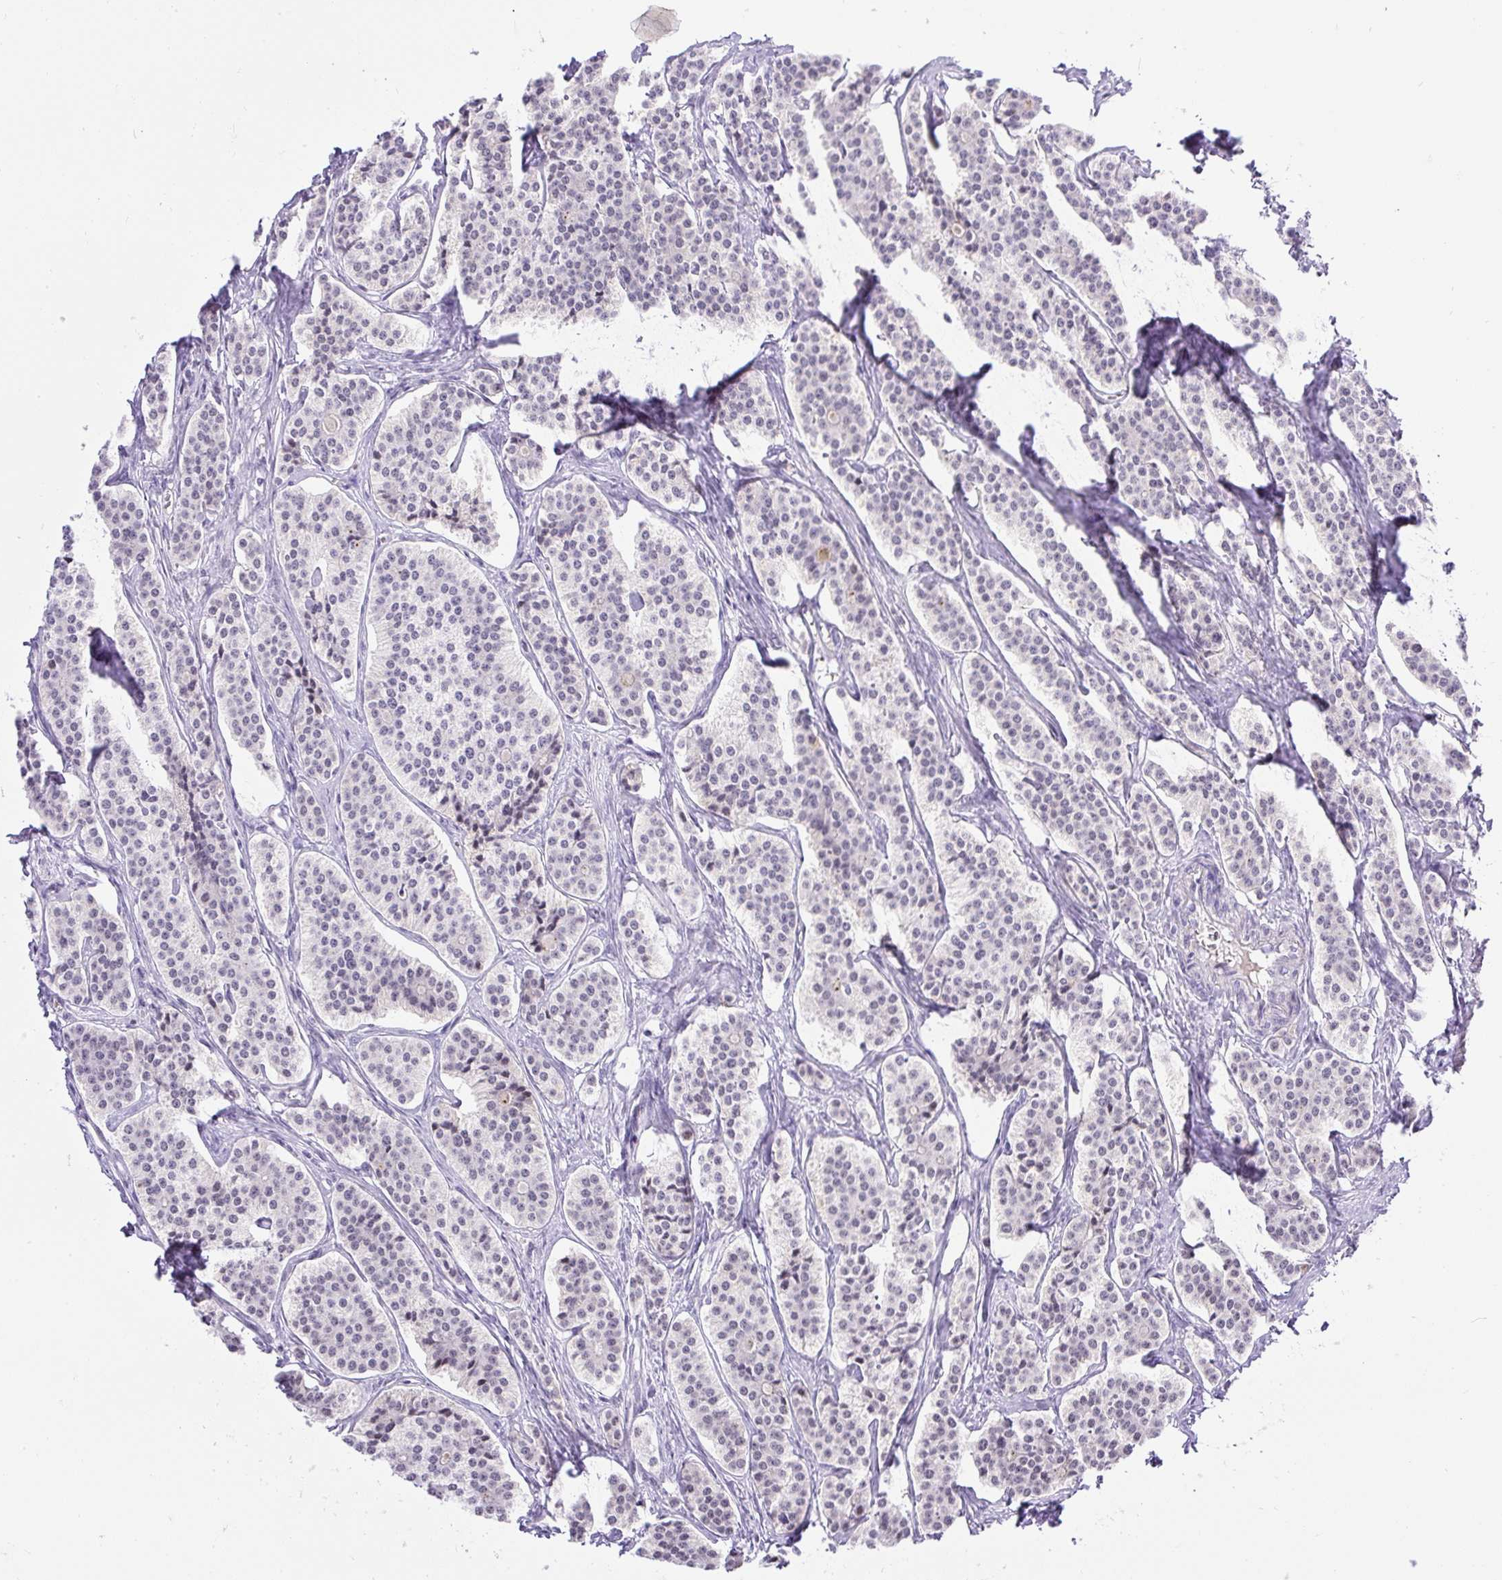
{"staining": {"intensity": "weak", "quantity": "<25%", "location": "nuclear"}, "tissue": "carcinoid", "cell_type": "Tumor cells", "image_type": "cancer", "snomed": [{"axis": "morphology", "description": "Carcinoid, malignant, NOS"}, {"axis": "topography", "description": "Small intestine"}], "caption": "IHC of human carcinoid (malignant) shows no expression in tumor cells.", "gene": "WNT10B", "patient": {"sex": "male", "age": 63}}